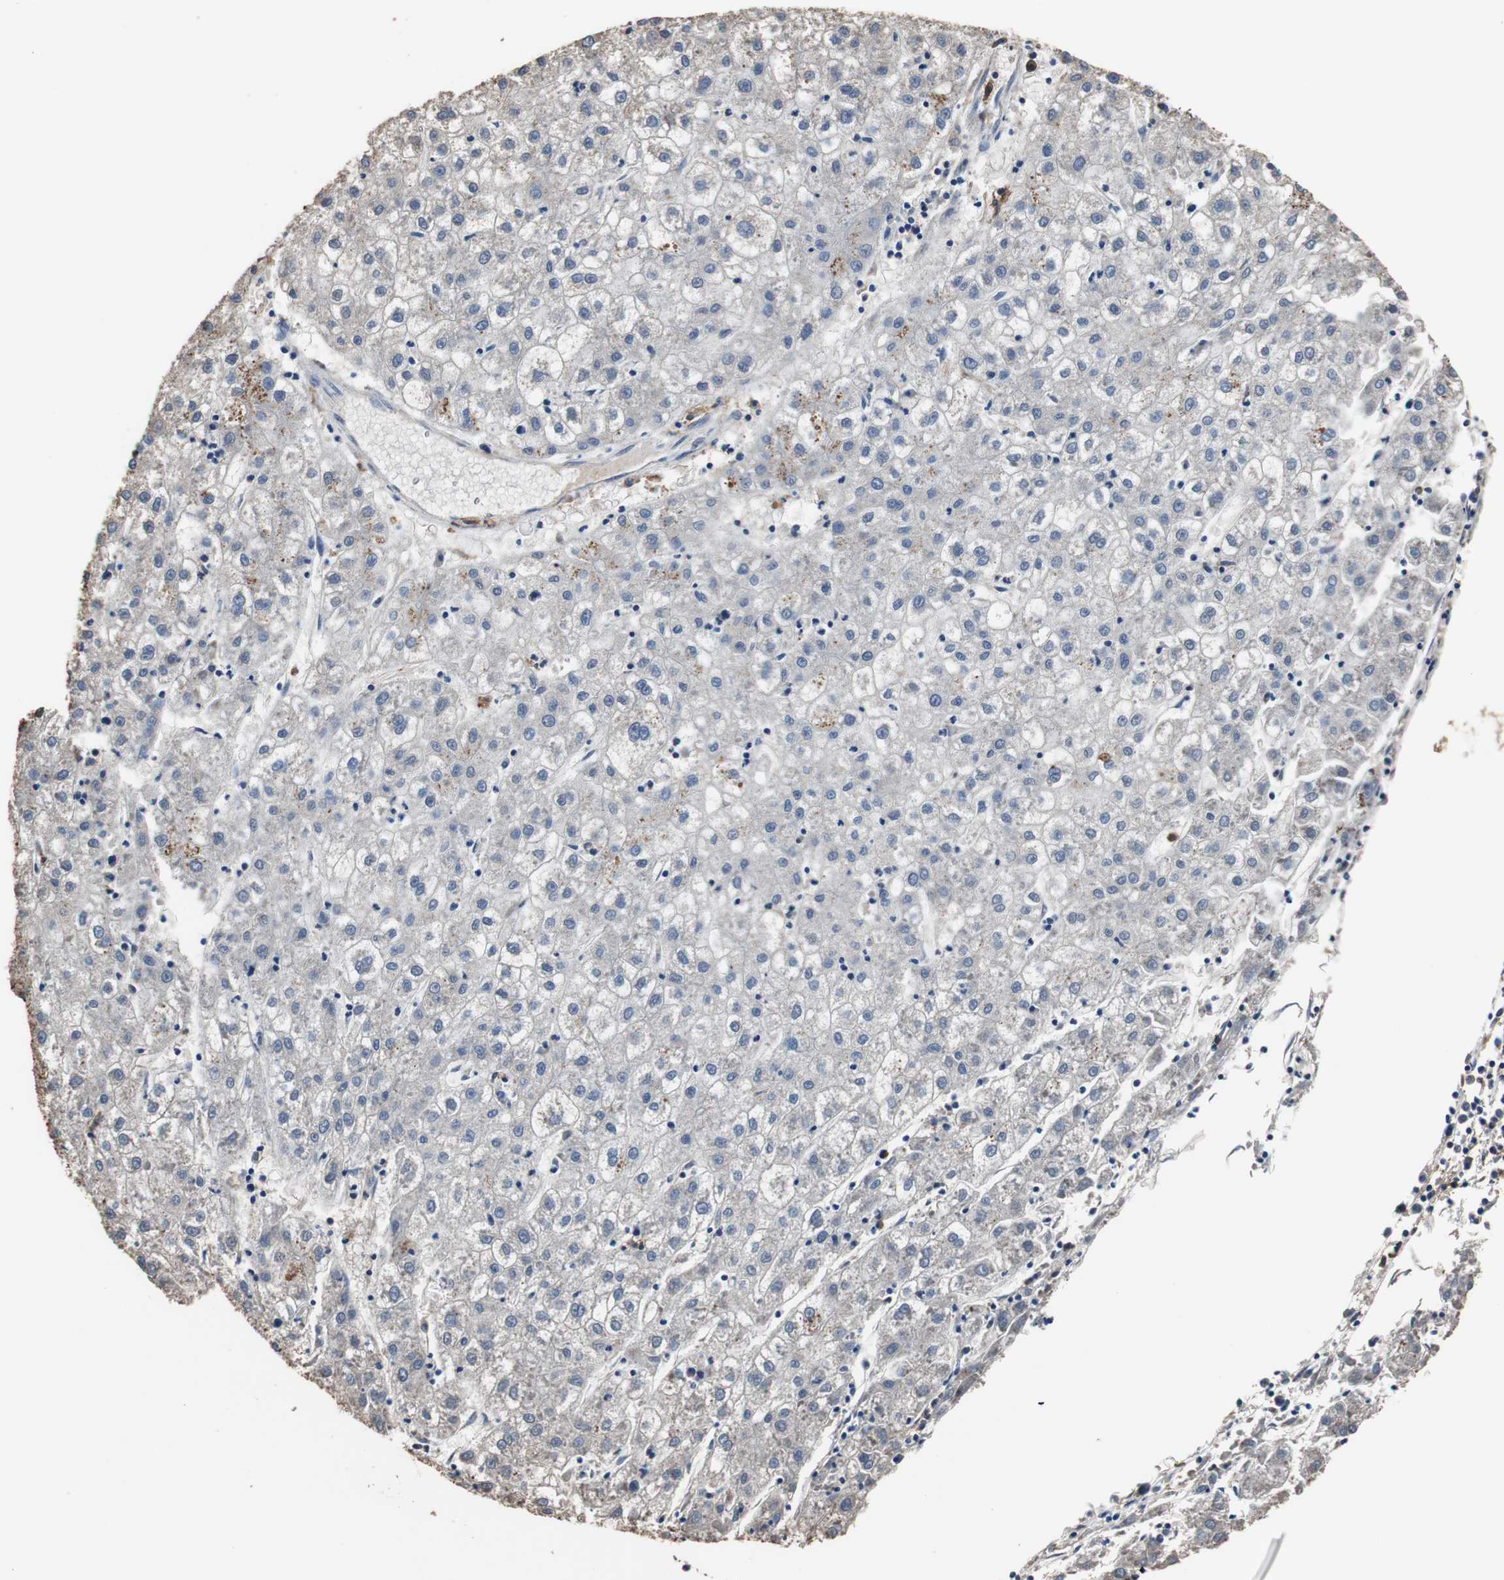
{"staining": {"intensity": "negative", "quantity": "none", "location": "none"}, "tissue": "liver cancer", "cell_type": "Tumor cells", "image_type": "cancer", "snomed": [{"axis": "morphology", "description": "Carcinoma, Hepatocellular, NOS"}, {"axis": "topography", "description": "Liver"}], "caption": "This is an IHC image of liver cancer (hepatocellular carcinoma). There is no staining in tumor cells.", "gene": "SCIMP", "patient": {"sex": "male", "age": 72}}